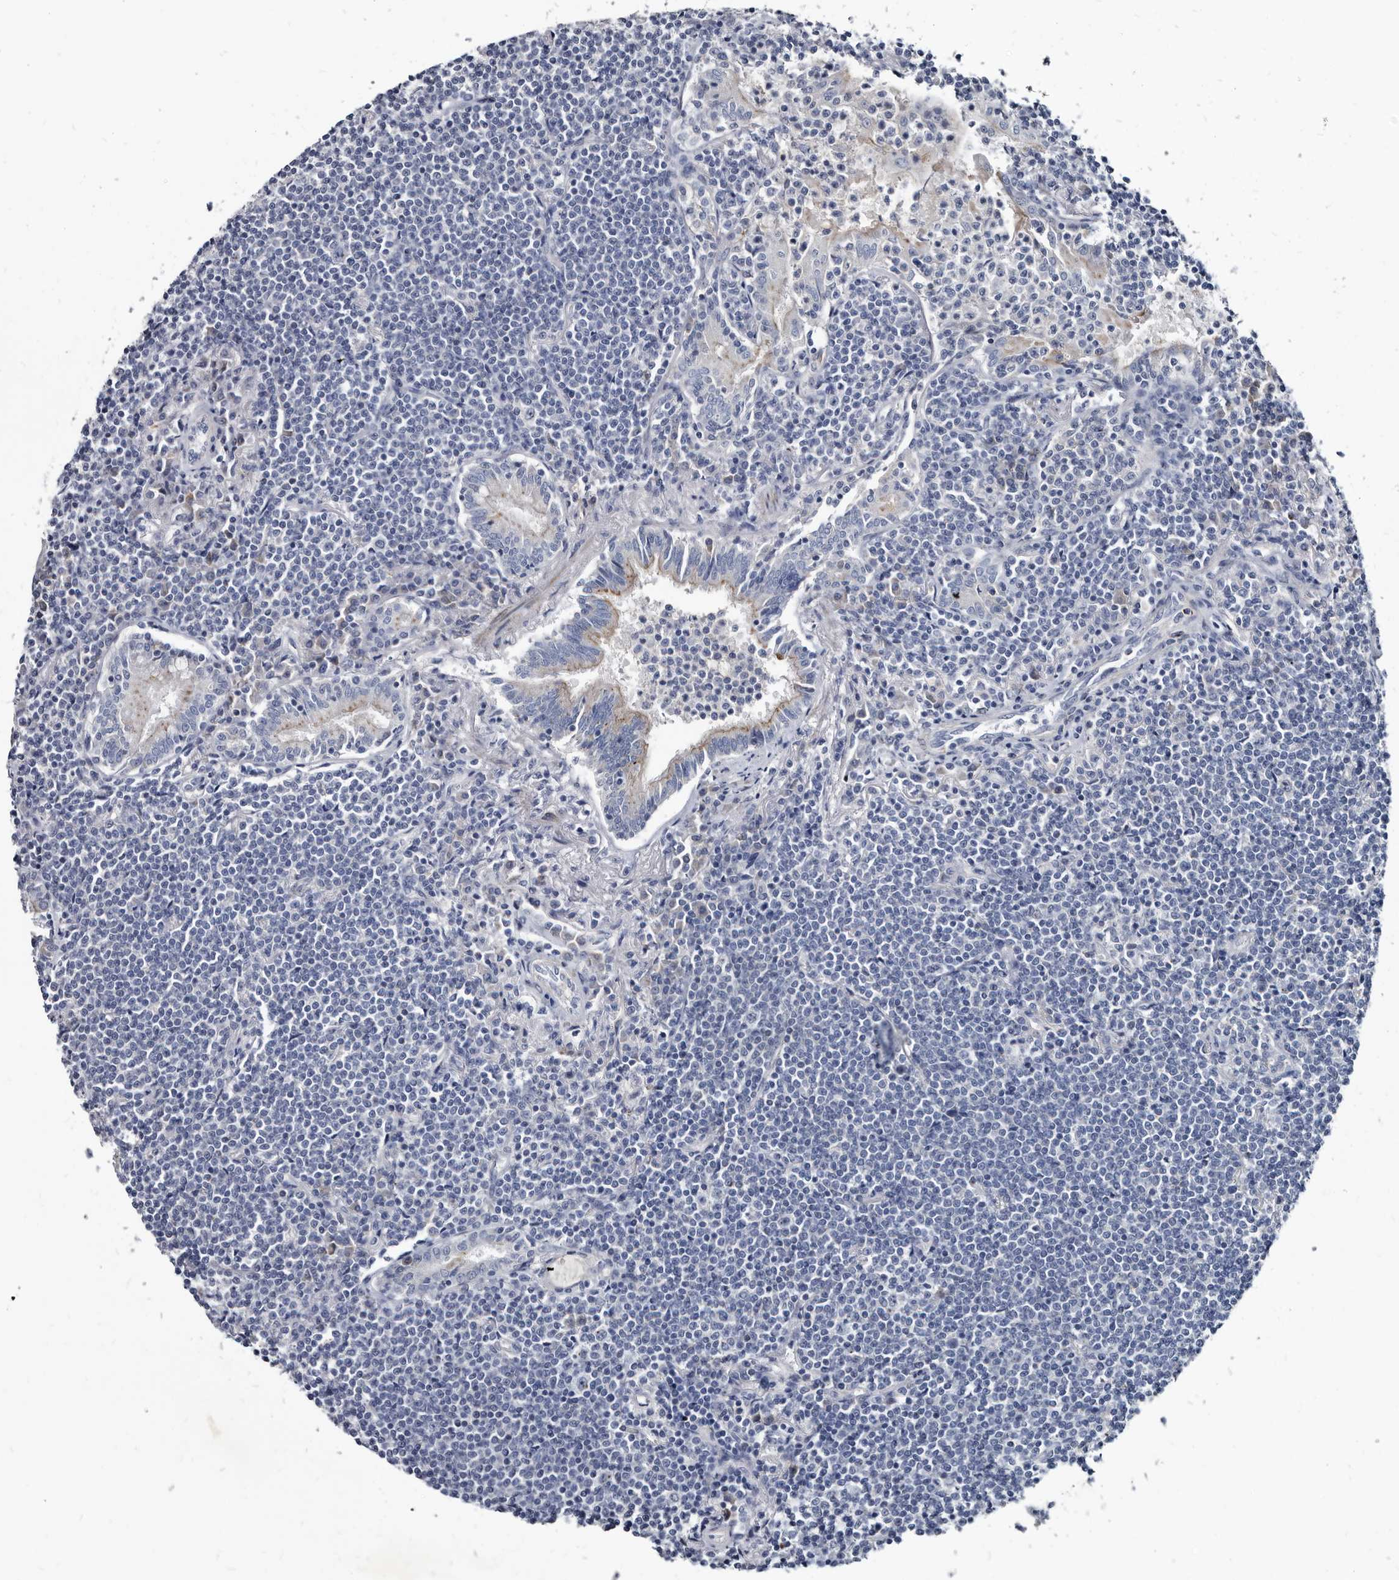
{"staining": {"intensity": "negative", "quantity": "none", "location": "none"}, "tissue": "lymphoma", "cell_type": "Tumor cells", "image_type": "cancer", "snomed": [{"axis": "morphology", "description": "Malignant lymphoma, non-Hodgkin's type, Low grade"}, {"axis": "topography", "description": "Lung"}], "caption": "This photomicrograph is of lymphoma stained with IHC to label a protein in brown with the nuclei are counter-stained blue. There is no positivity in tumor cells. (IHC, brightfield microscopy, high magnification).", "gene": "PRSS8", "patient": {"sex": "female", "age": 71}}